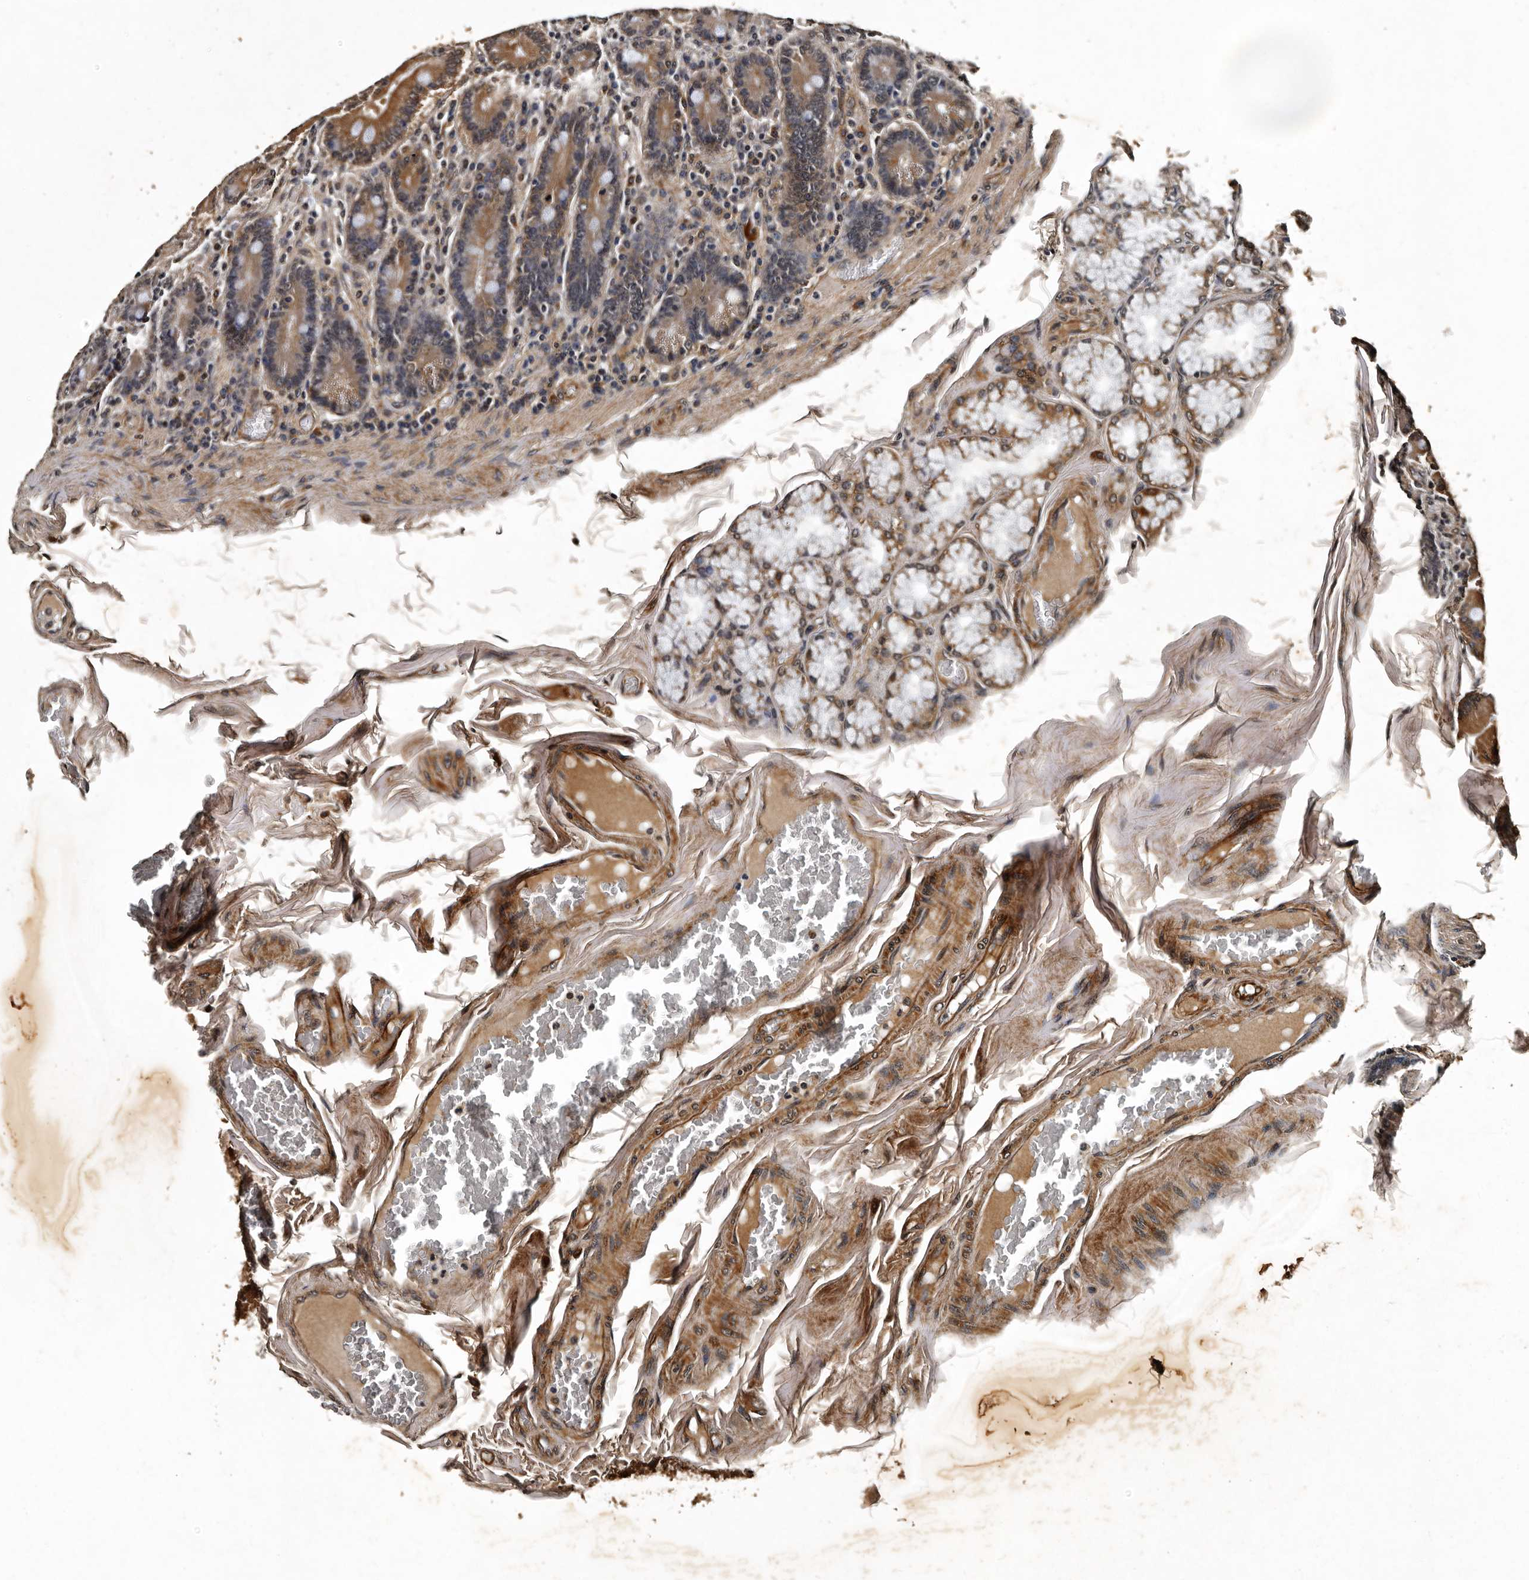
{"staining": {"intensity": "strong", "quantity": ">75%", "location": "cytoplasmic/membranous"}, "tissue": "duodenum", "cell_type": "Glandular cells", "image_type": "normal", "snomed": [{"axis": "morphology", "description": "Normal tissue, NOS"}, {"axis": "topography", "description": "Duodenum"}], "caption": "Glandular cells demonstrate high levels of strong cytoplasmic/membranous expression in approximately >75% of cells in unremarkable duodenum. (DAB IHC with brightfield microscopy, high magnification).", "gene": "CPNE3", "patient": {"sex": "female", "age": 62}}